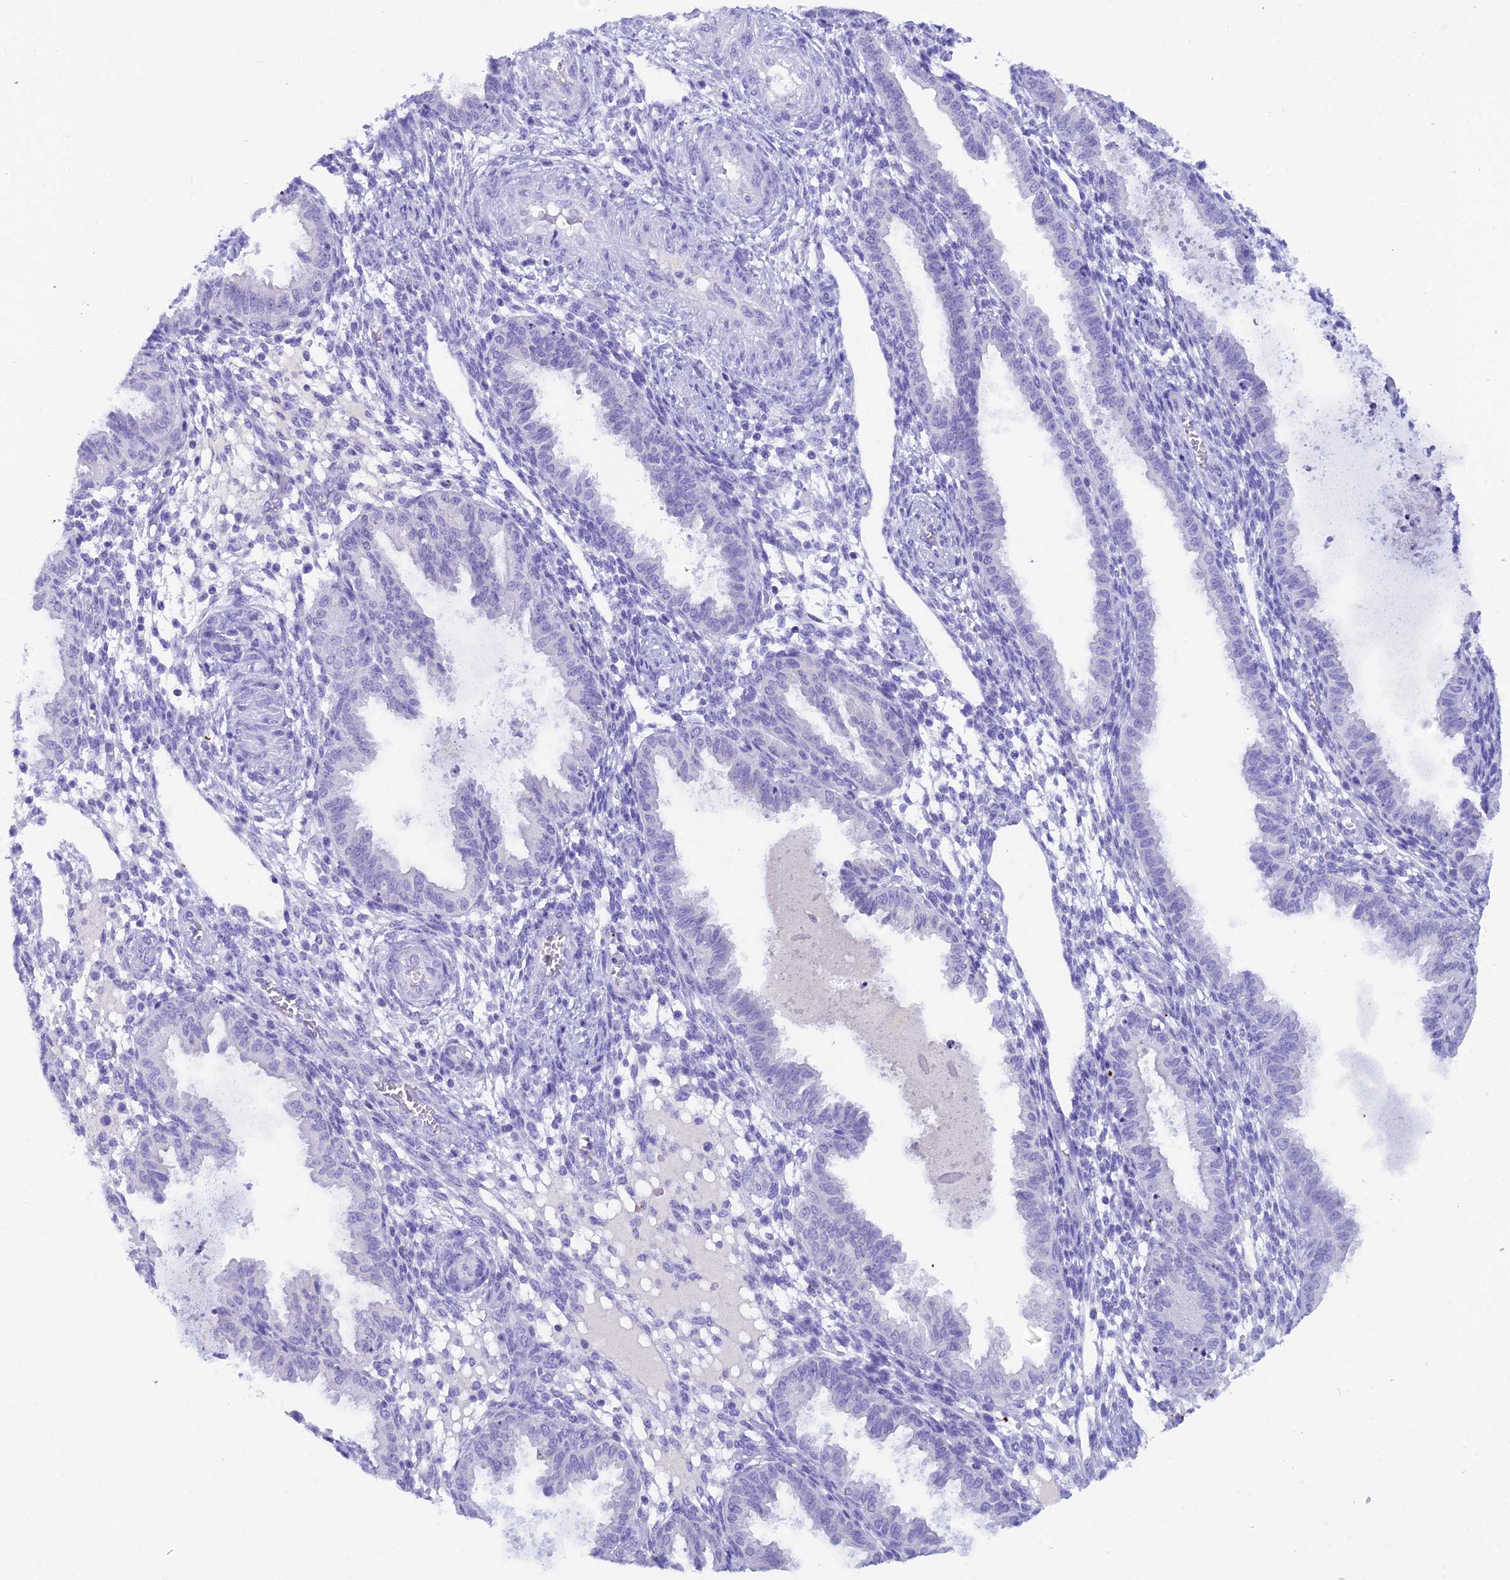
{"staining": {"intensity": "negative", "quantity": "none", "location": "none"}, "tissue": "endometrium", "cell_type": "Cells in endometrial stroma", "image_type": "normal", "snomed": [{"axis": "morphology", "description": "Normal tissue, NOS"}, {"axis": "topography", "description": "Endometrium"}], "caption": "Micrograph shows no protein expression in cells in endometrial stroma of unremarkable endometrium.", "gene": "REG1A", "patient": {"sex": "female", "age": 33}}